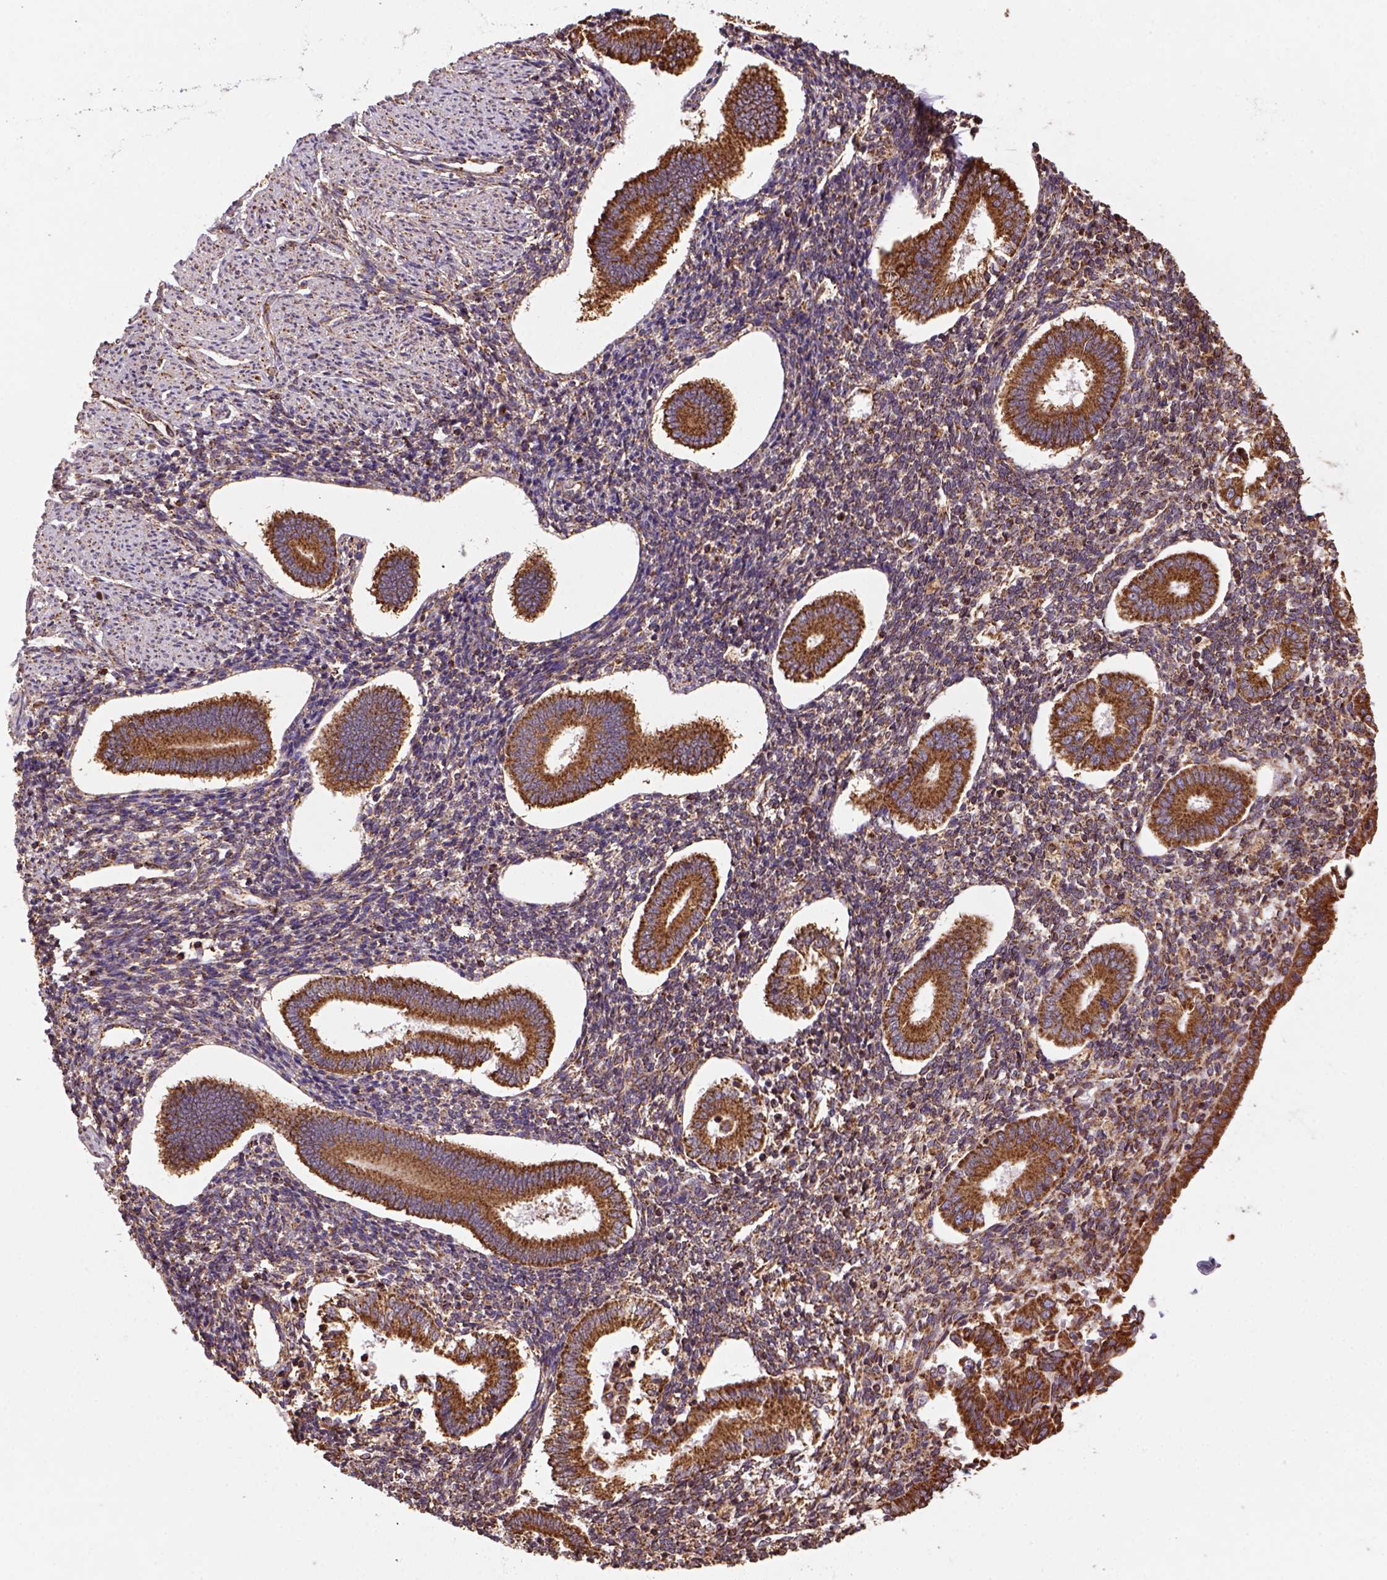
{"staining": {"intensity": "moderate", "quantity": ">75%", "location": "cytoplasmic/membranous"}, "tissue": "endometrium", "cell_type": "Cells in endometrial stroma", "image_type": "normal", "snomed": [{"axis": "morphology", "description": "Normal tissue, NOS"}, {"axis": "topography", "description": "Endometrium"}], "caption": "The micrograph displays staining of unremarkable endometrium, revealing moderate cytoplasmic/membranous protein staining (brown color) within cells in endometrial stroma. (DAB (3,3'-diaminobenzidine) IHC, brown staining for protein, blue staining for nuclei).", "gene": "MAPK8IP3", "patient": {"sex": "female", "age": 40}}